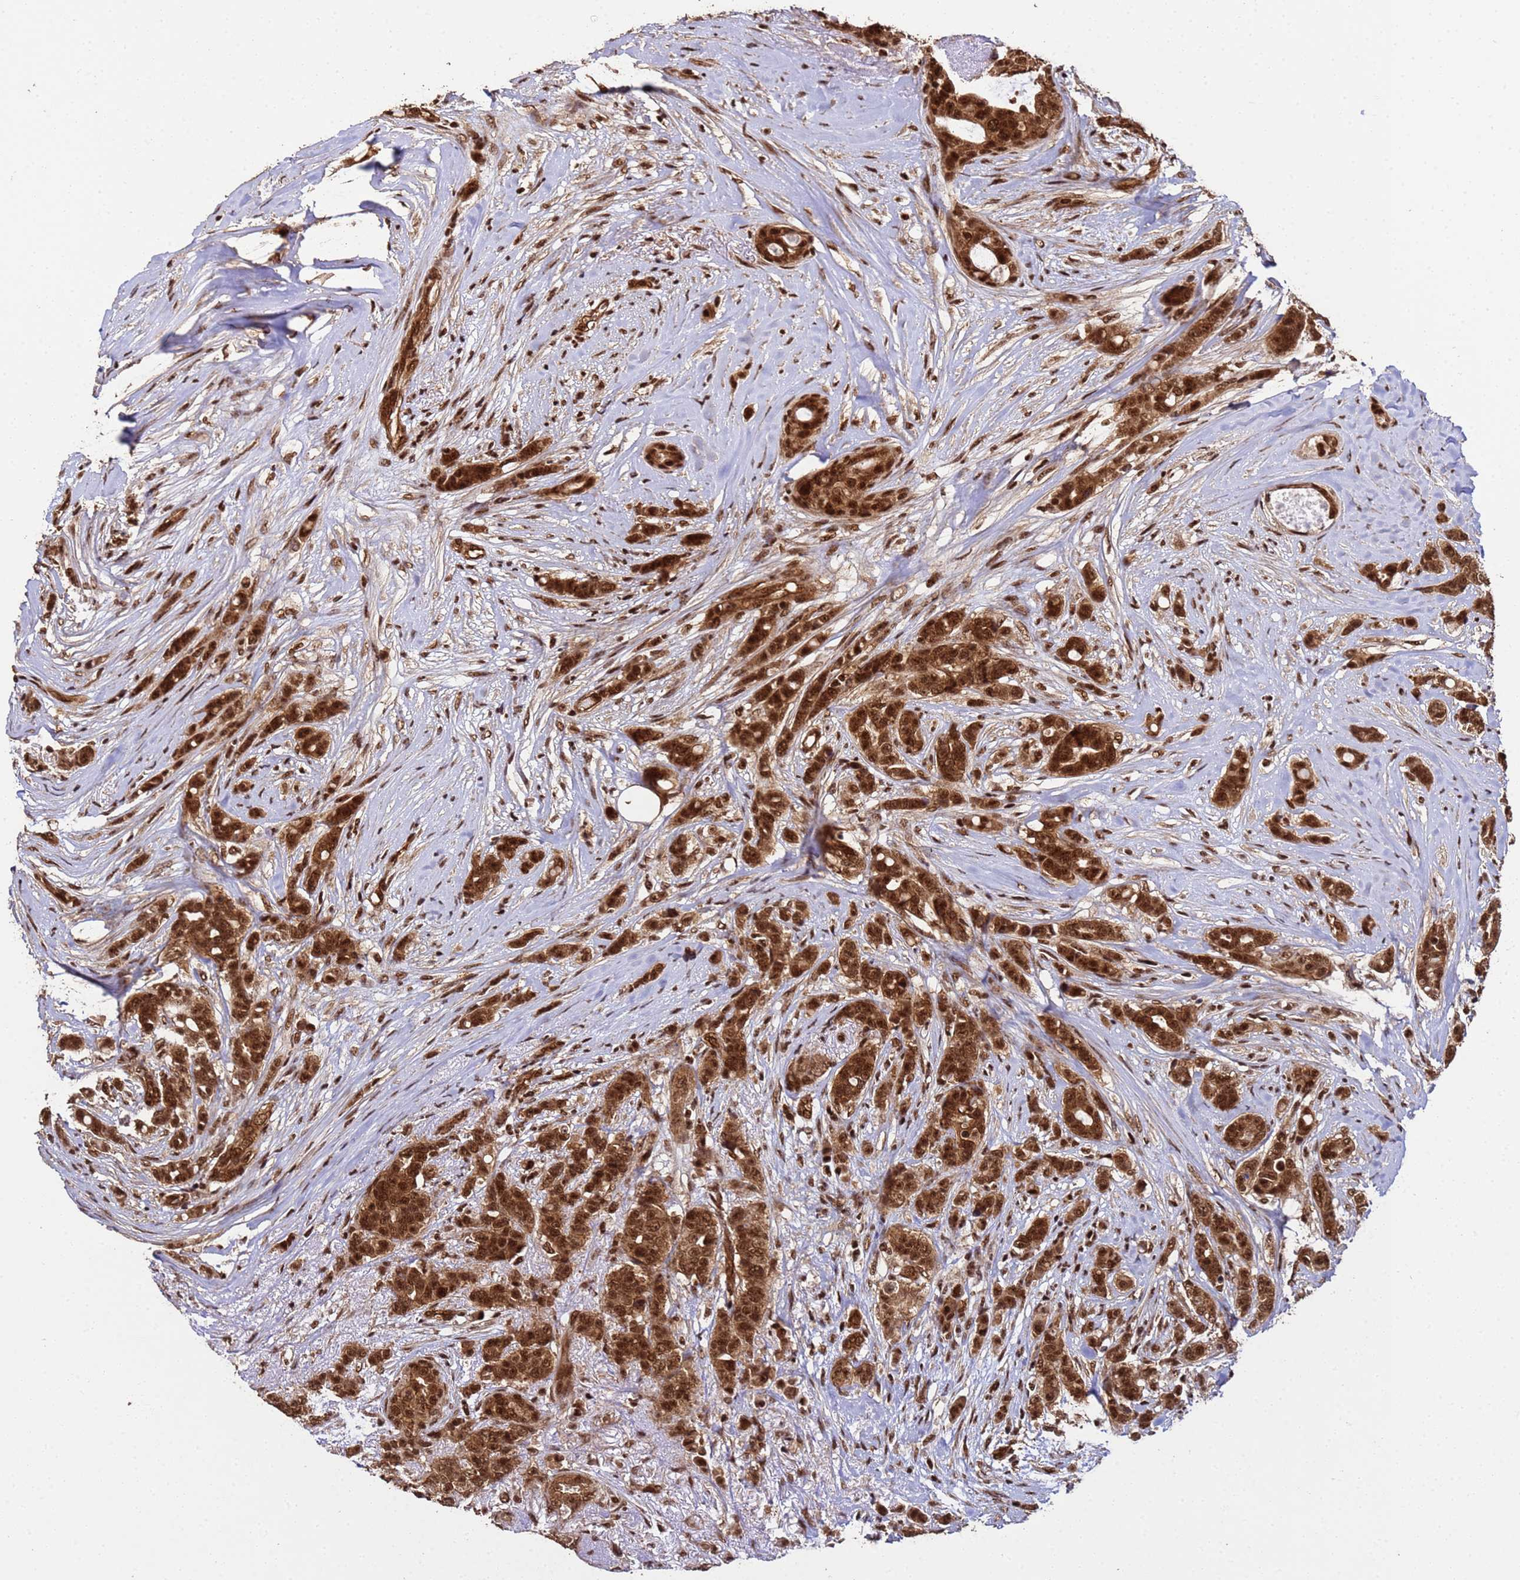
{"staining": {"intensity": "strong", "quantity": ">75%", "location": "cytoplasmic/membranous,nuclear"}, "tissue": "breast cancer", "cell_type": "Tumor cells", "image_type": "cancer", "snomed": [{"axis": "morphology", "description": "Lobular carcinoma"}, {"axis": "topography", "description": "Breast"}], "caption": "Breast cancer tissue shows strong cytoplasmic/membranous and nuclear positivity in about >75% of tumor cells", "gene": "SYF2", "patient": {"sex": "female", "age": 51}}